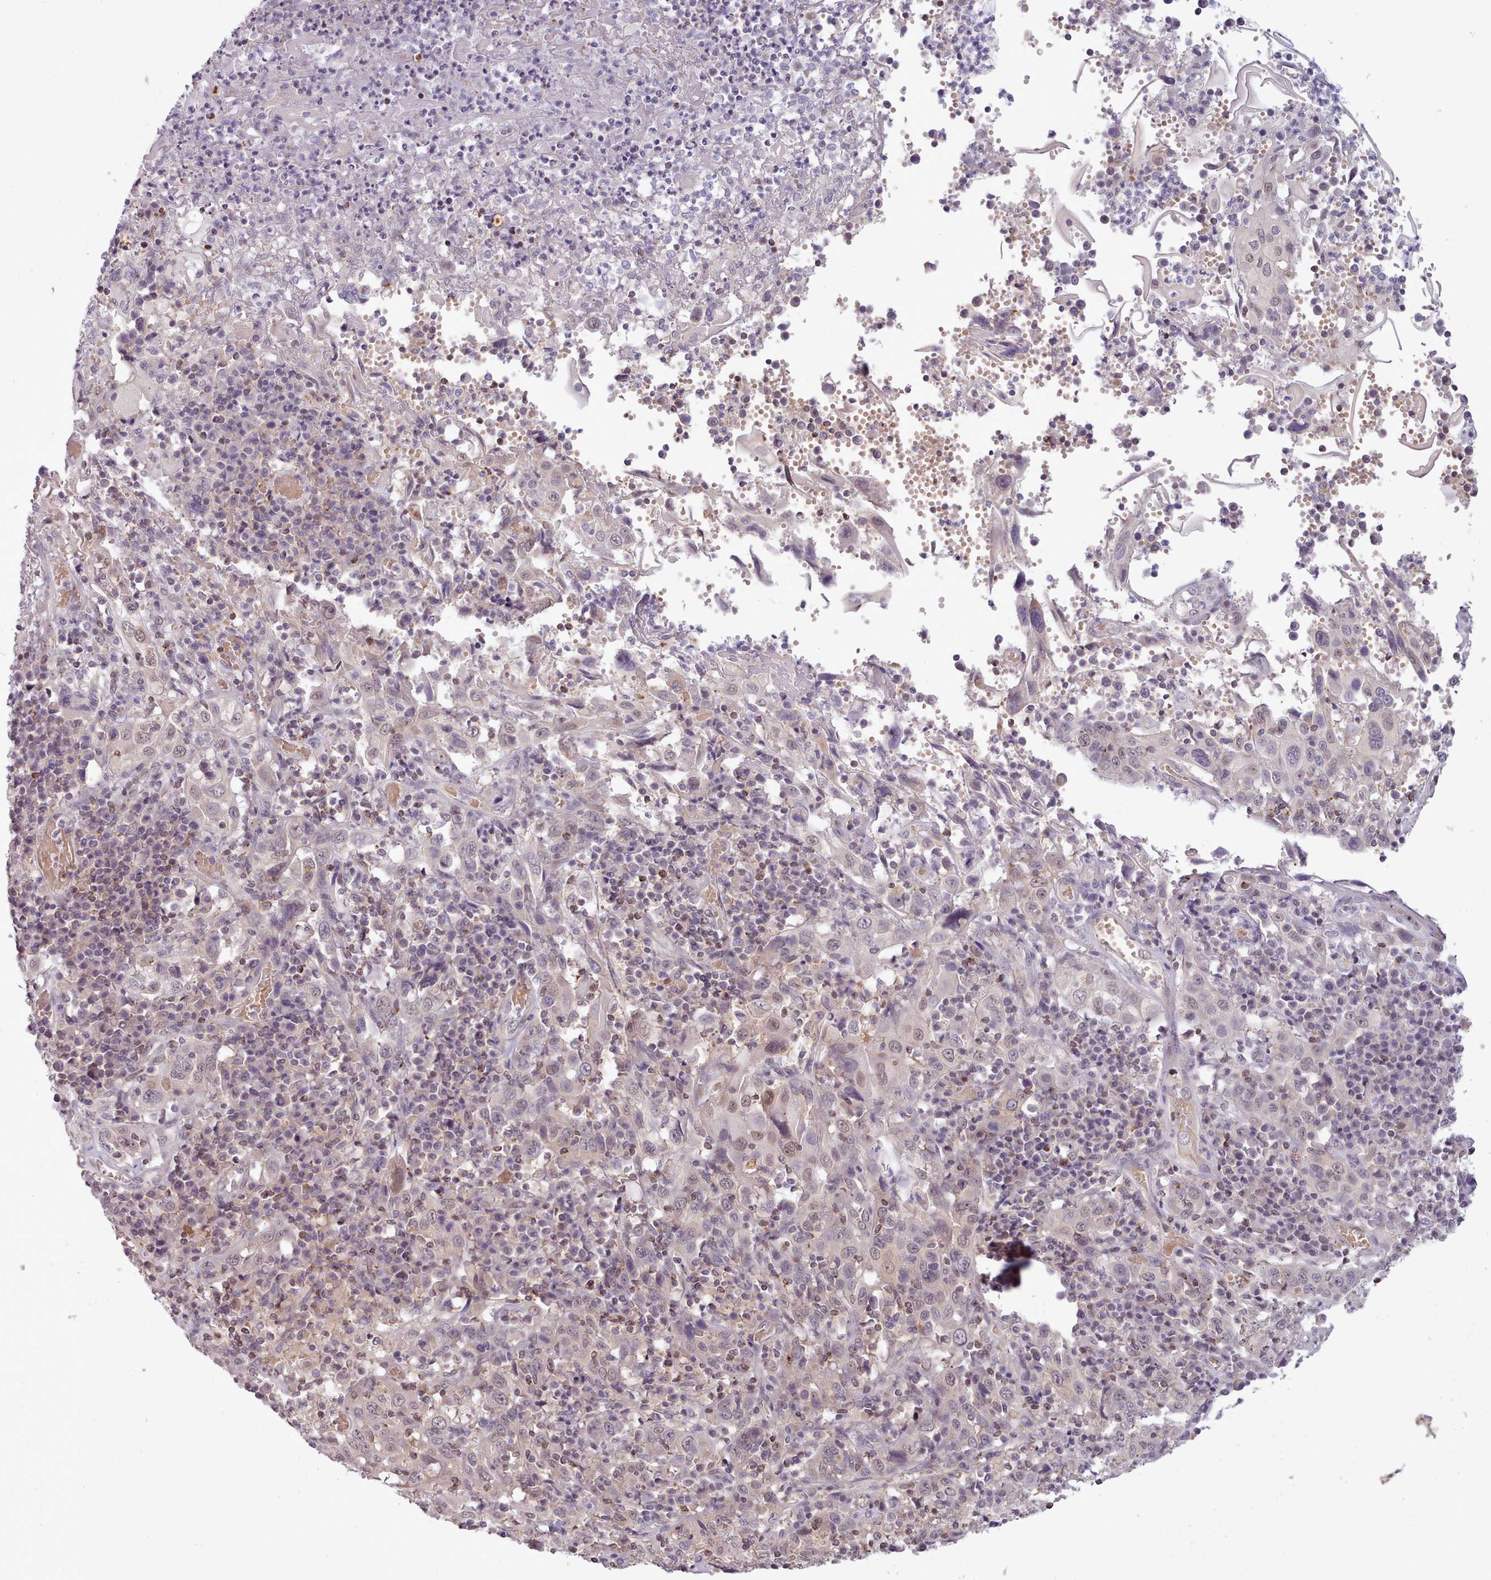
{"staining": {"intensity": "weak", "quantity": "25%-75%", "location": "nuclear"}, "tissue": "cervical cancer", "cell_type": "Tumor cells", "image_type": "cancer", "snomed": [{"axis": "morphology", "description": "Squamous cell carcinoma, NOS"}, {"axis": "topography", "description": "Cervix"}], "caption": "Immunohistochemistry (IHC) micrograph of squamous cell carcinoma (cervical) stained for a protein (brown), which demonstrates low levels of weak nuclear positivity in about 25%-75% of tumor cells.", "gene": "ARL17A", "patient": {"sex": "female", "age": 46}}